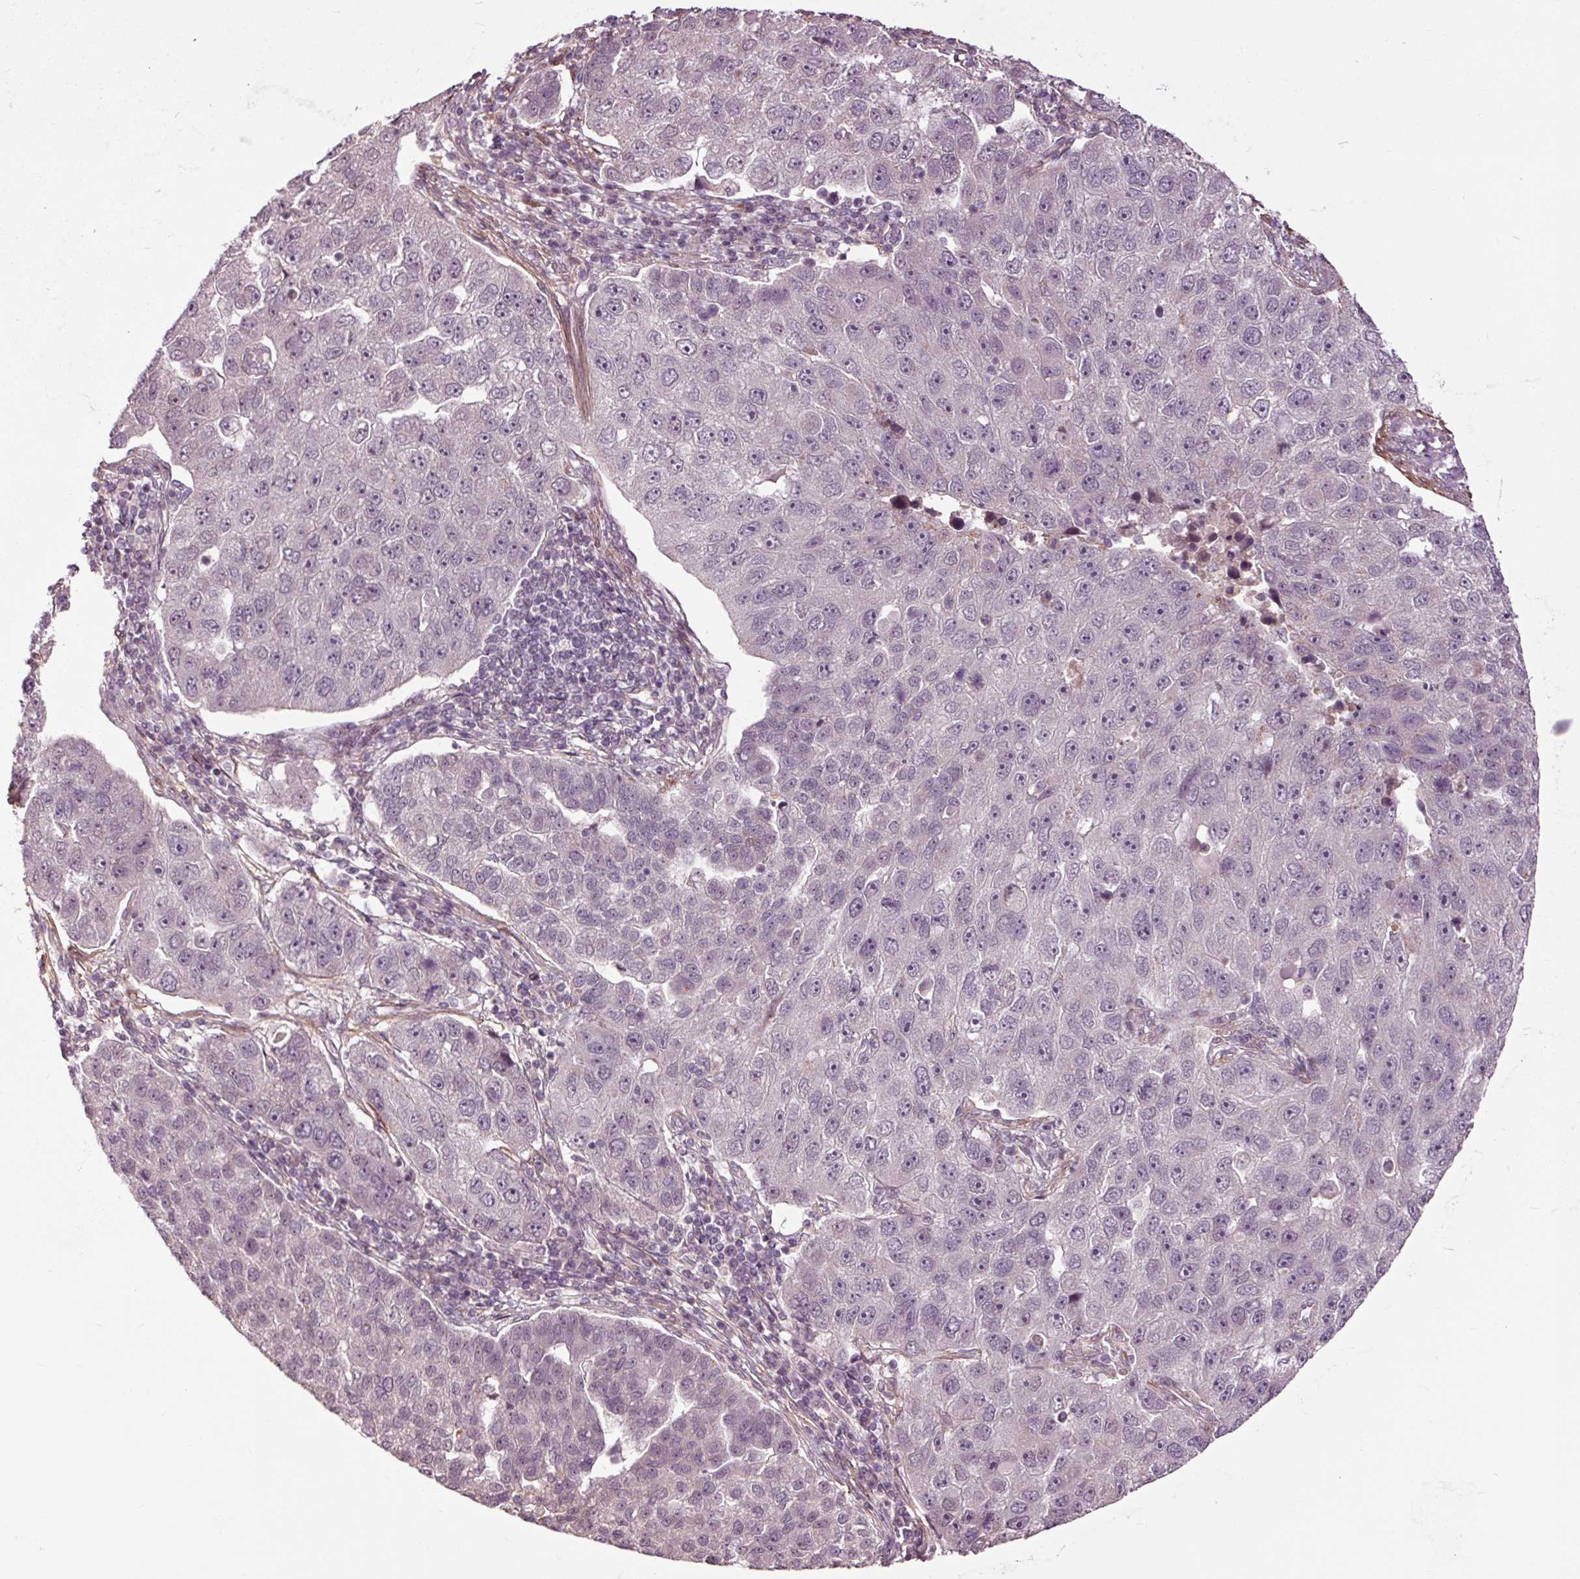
{"staining": {"intensity": "negative", "quantity": "none", "location": "none"}, "tissue": "pancreatic cancer", "cell_type": "Tumor cells", "image_type": "cancer", "snomed": [{"axis": "morphology", "description": "Adenocarcinoma, NOS"}, {"axis": "topography", "description": "Pancreas"}], "caption": "DAB immunohistochemical staining of pancreatic cancer (adenocarcinoma) exhibits no significant positivity in tumor cells.", "gene": "HAUS5", "patient": {"sex": "female", "age": 61}}